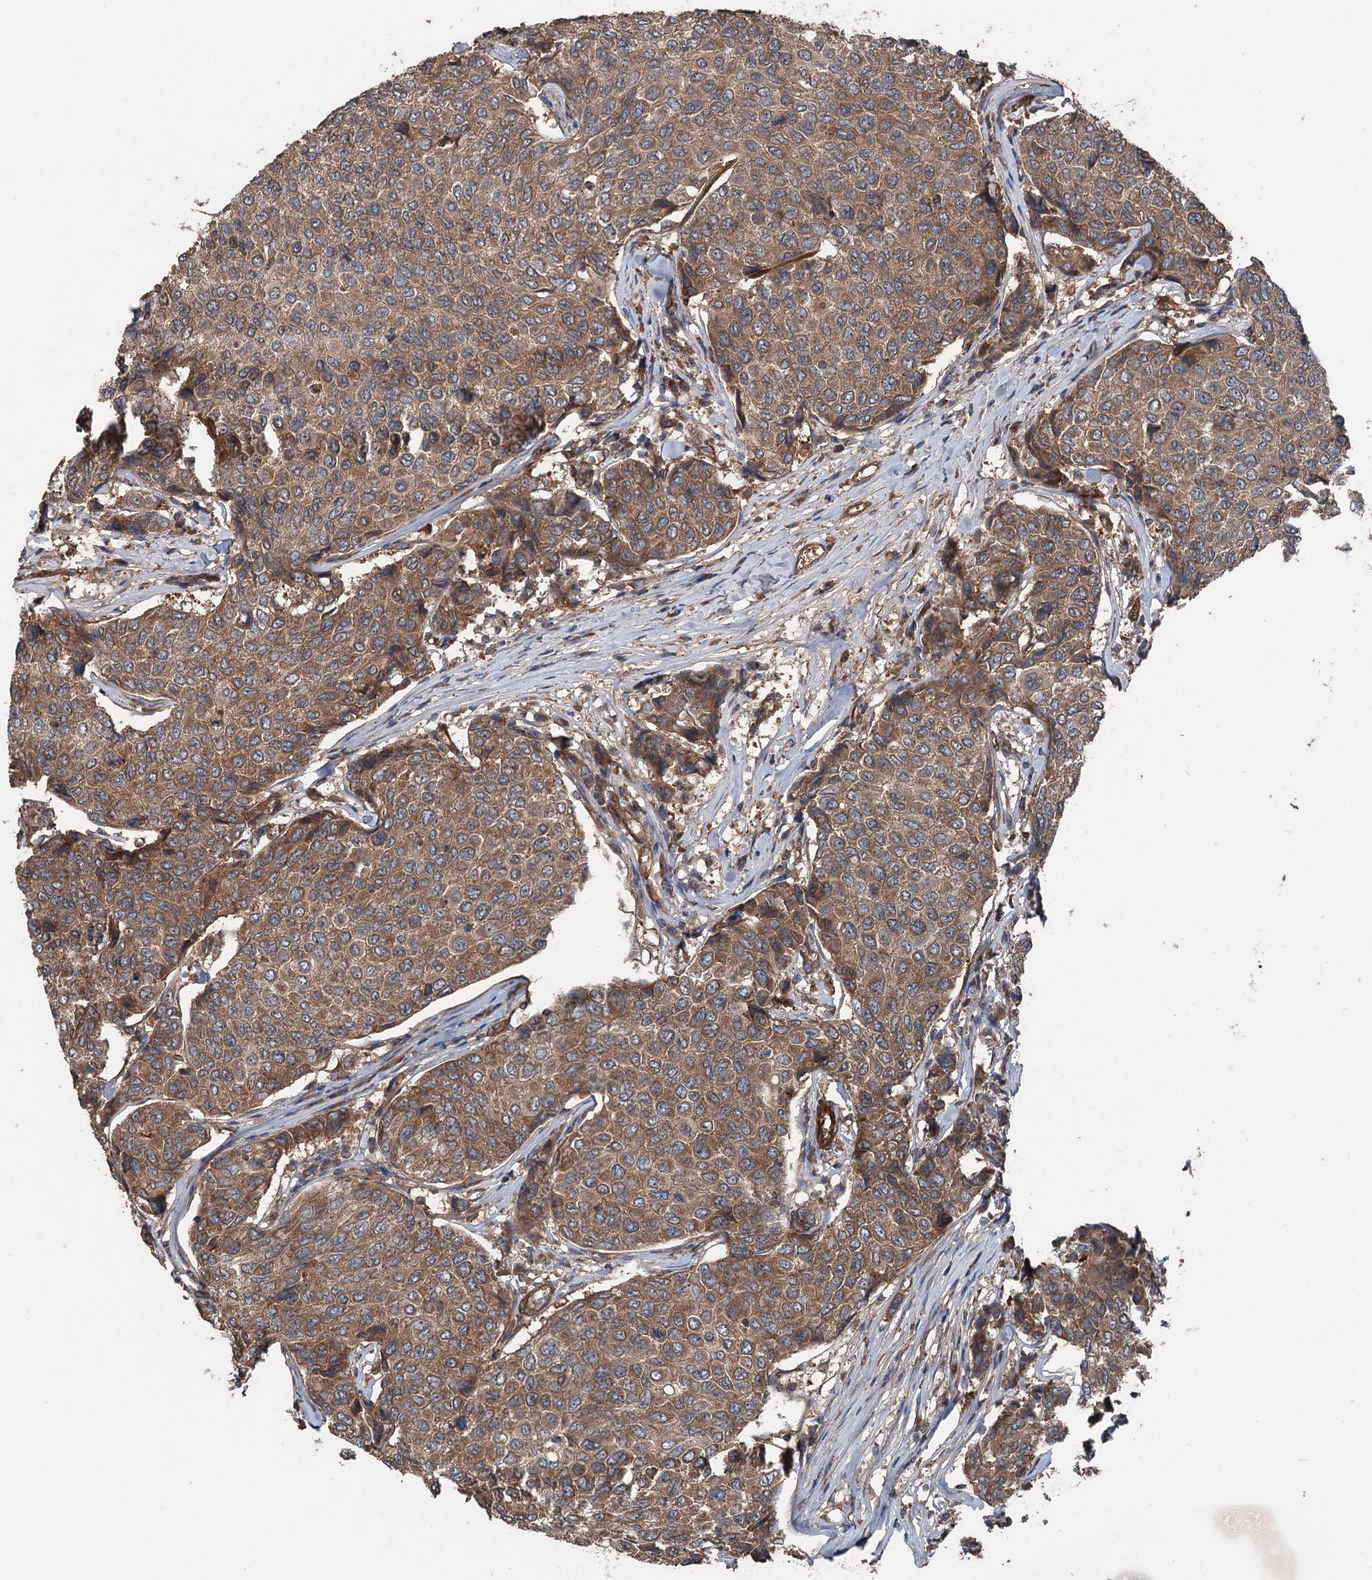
{"staining": {"intensity": "moderate", "quantity": ">75%", "location": "cytoplasmic/membranous"}, "tissue": "breast cancer", "cell_type": "Tumor cells", "image_type": "cancer", "snomed": [{"axis": "morphology", "description": "Duct carcinoma"}, {"axis": "topography", "description": "Breast"}], "caption": "DAB (3,3'-diaminobenzidine) immunohistochemical staining of intraductal carcinoma (breast) demonstrates moderate cytoplasmic/membranous protein expression in approximately >75% of tumor cells.", "gene": "RNF214", "patient": {"sex": "female", "age": 55}}